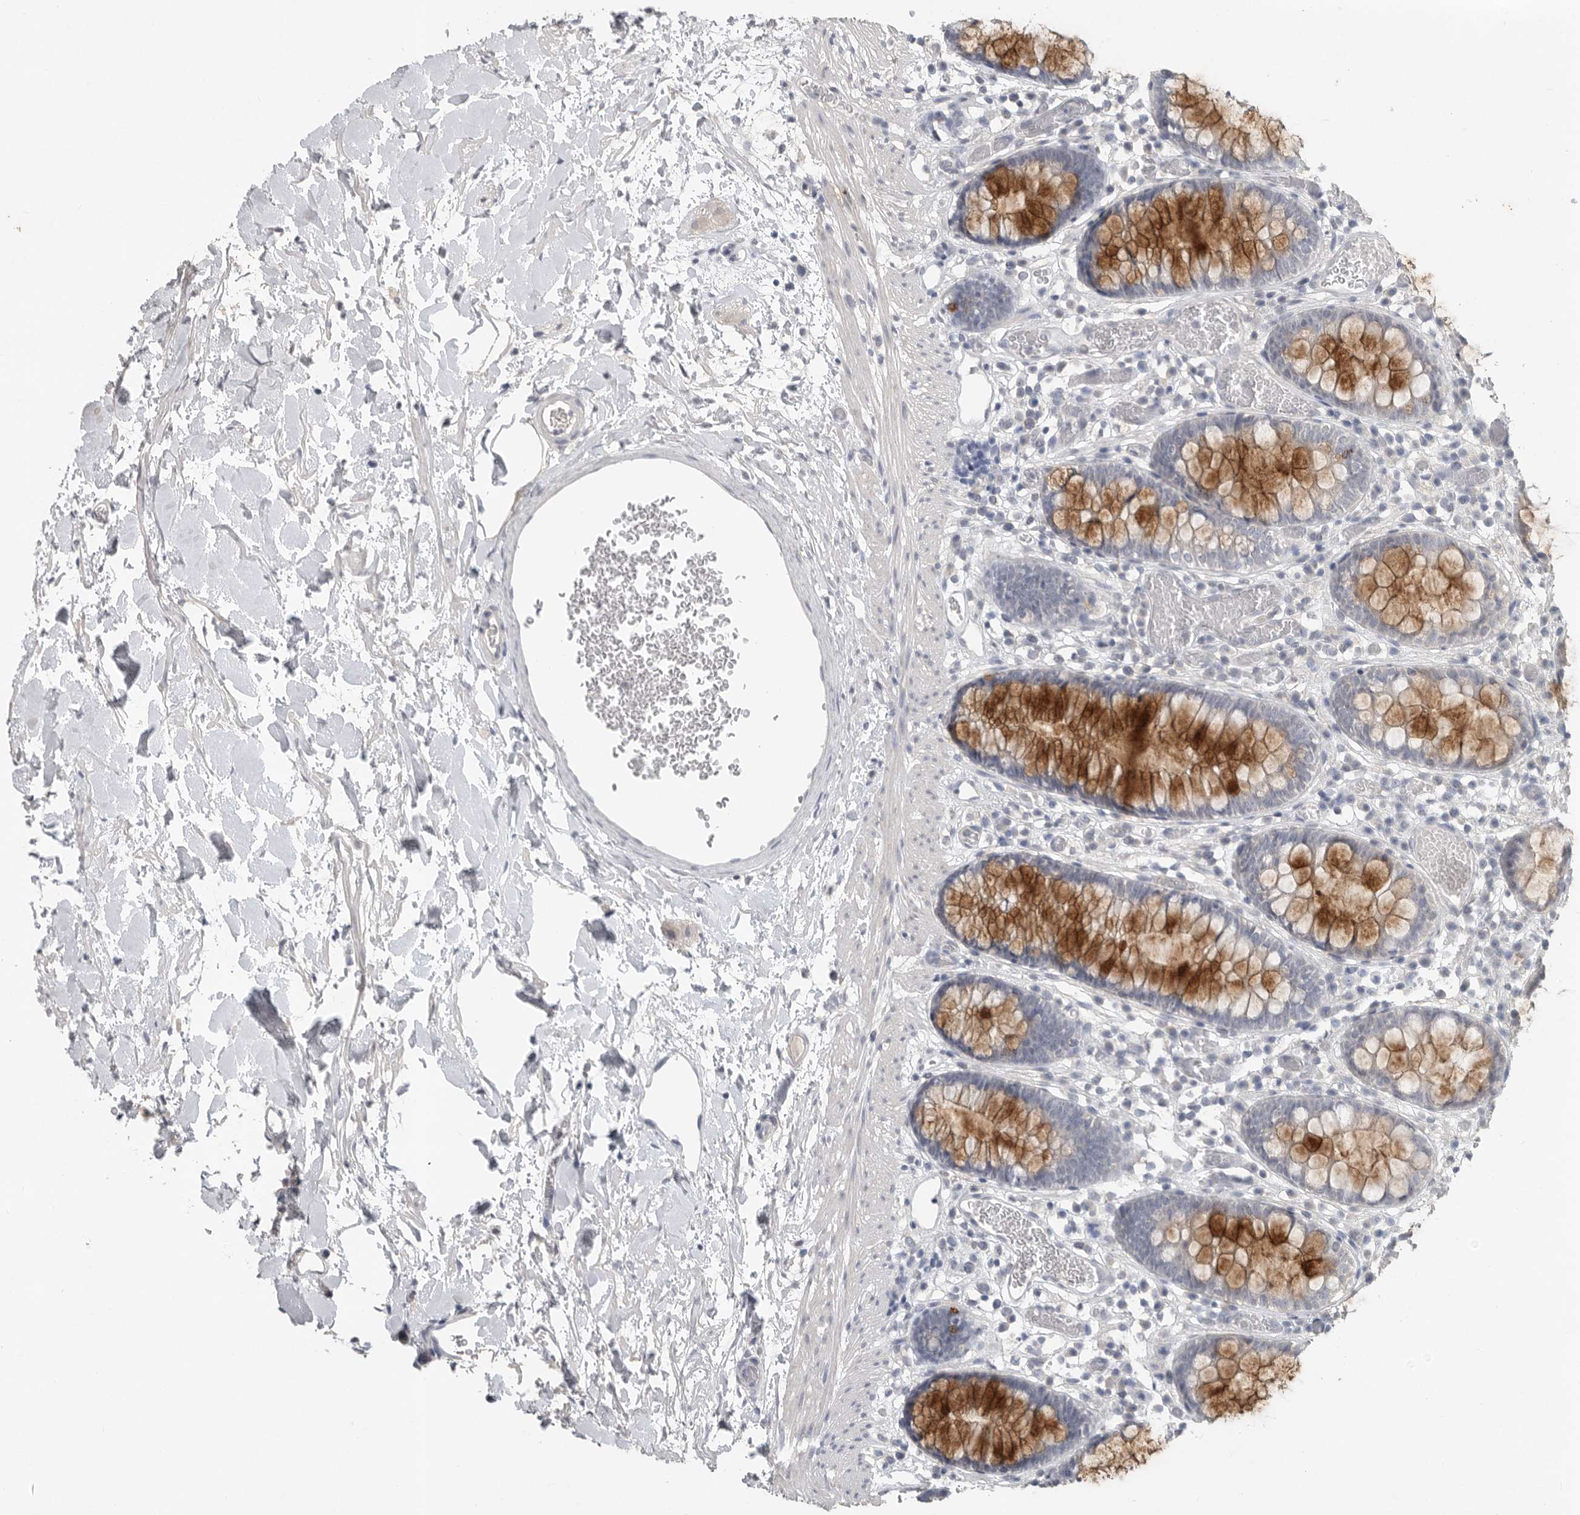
{"staining": {"intensity": "negative", "quantity": "none", "location": "none"}, "tissue": "colon", "cell_type": "Endothelial cells", "image_type": "normal", "snomed": [{"axis": "morphology", "description": "Normal tissue, NOS"}, {"axis": "topography", "description": "Colon"}], "caption": "DAB (3,3'-diaminobenzidine) immunohistochemical staining of benign human colon reveals no significant positivity in endothelial cells. (DAB immunohistochemistry (IHC) visualized using brightfield microscopy, high magnification).", "gene": "REG4", "patient": {"sex": "male", "age": 14}}